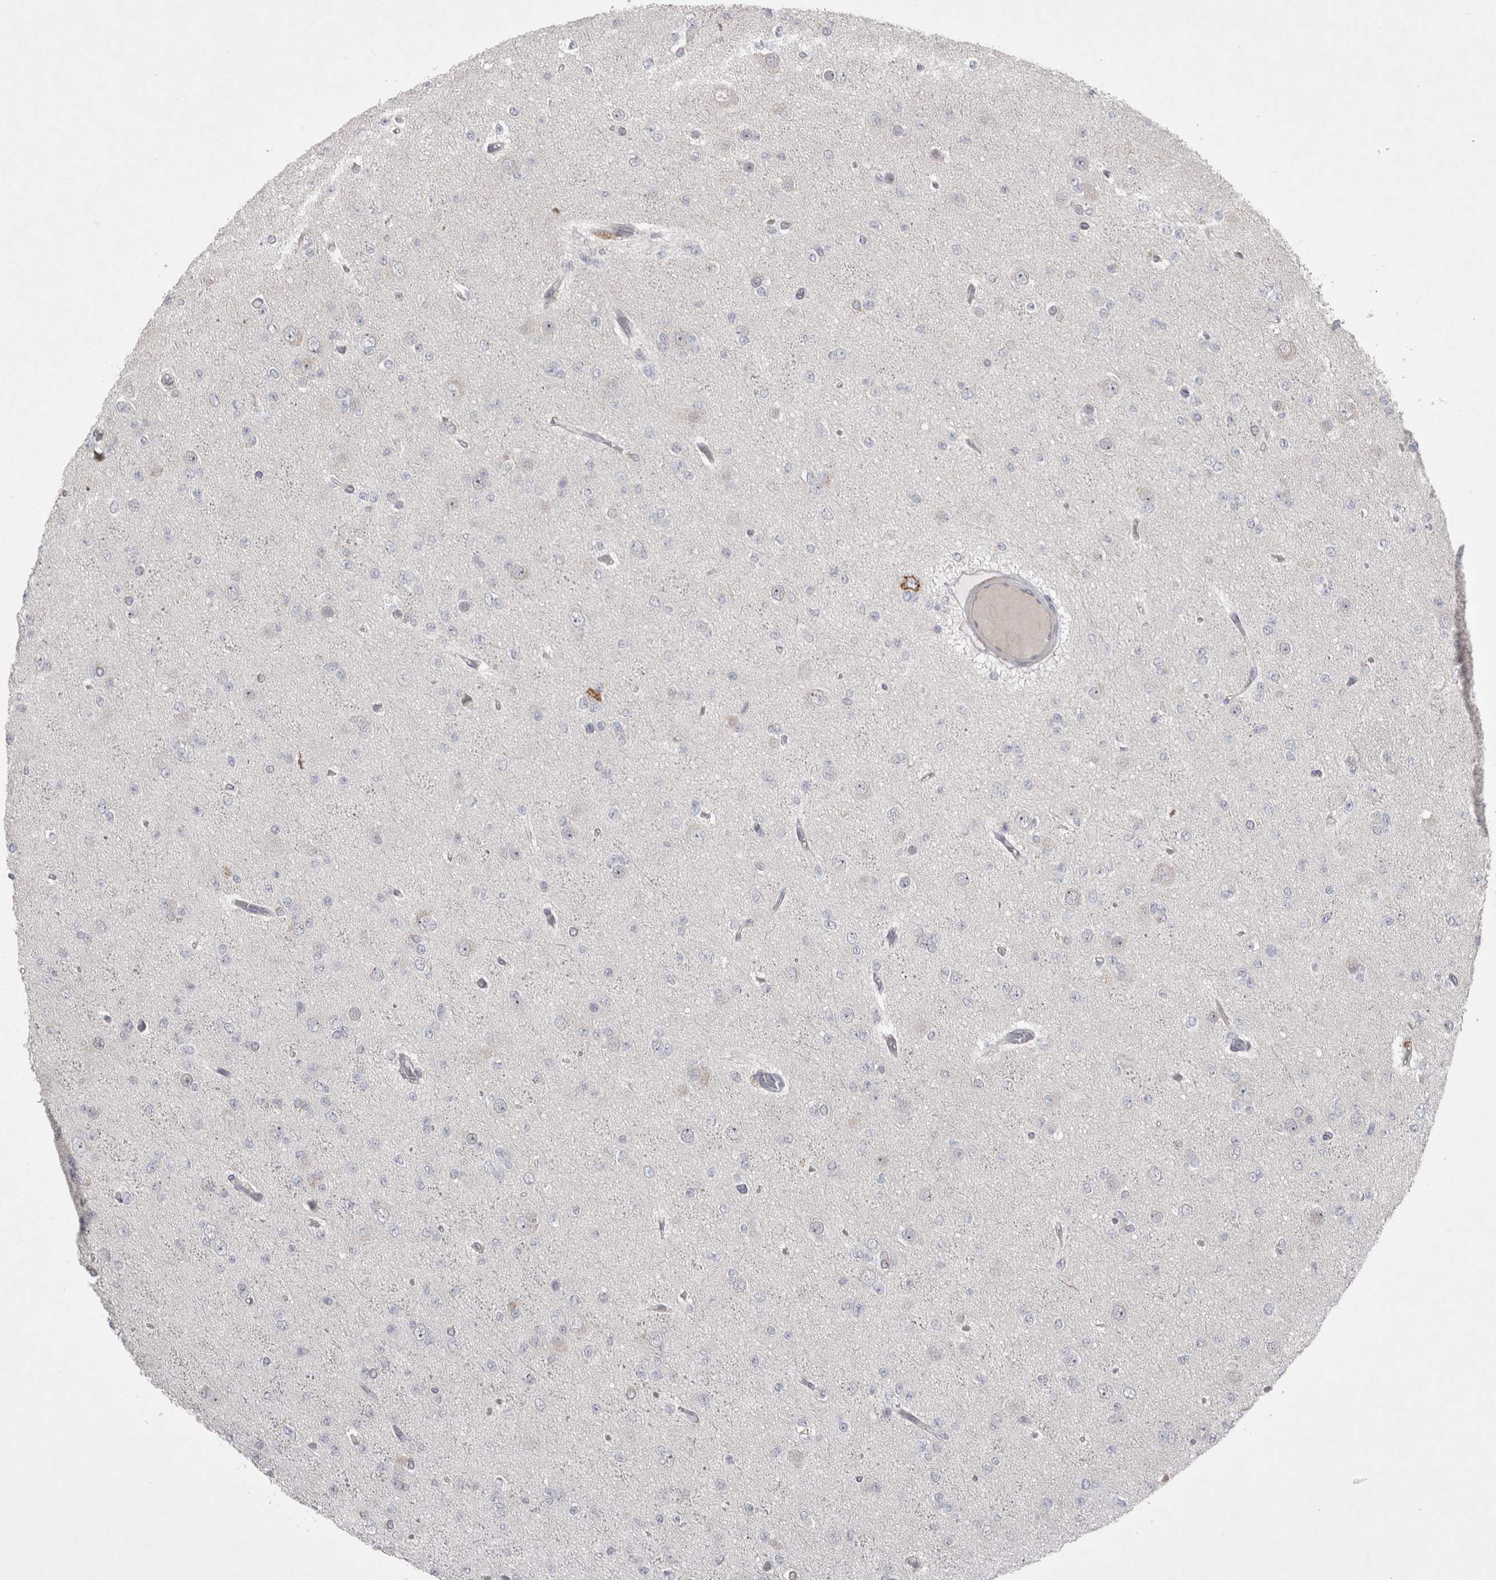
{"staining": {"intensity": "negative", "quantity": "none", "location": "none"}, "tissue": "glioma", "cell_type": "Tumor cells", "image_type": "cancer", "snomed": [{"axis": "morphology", "description": "Glioma, malignant, Low grade"}, {"axis": "topography", "description": "Brain"}], "caption": "Malignant glioma (low-grade) was stained to show a protein in brown. There is no significant positivity in tumor cells.", "gene": "NENF", "patient": {"sex": "female", "age": 22}}